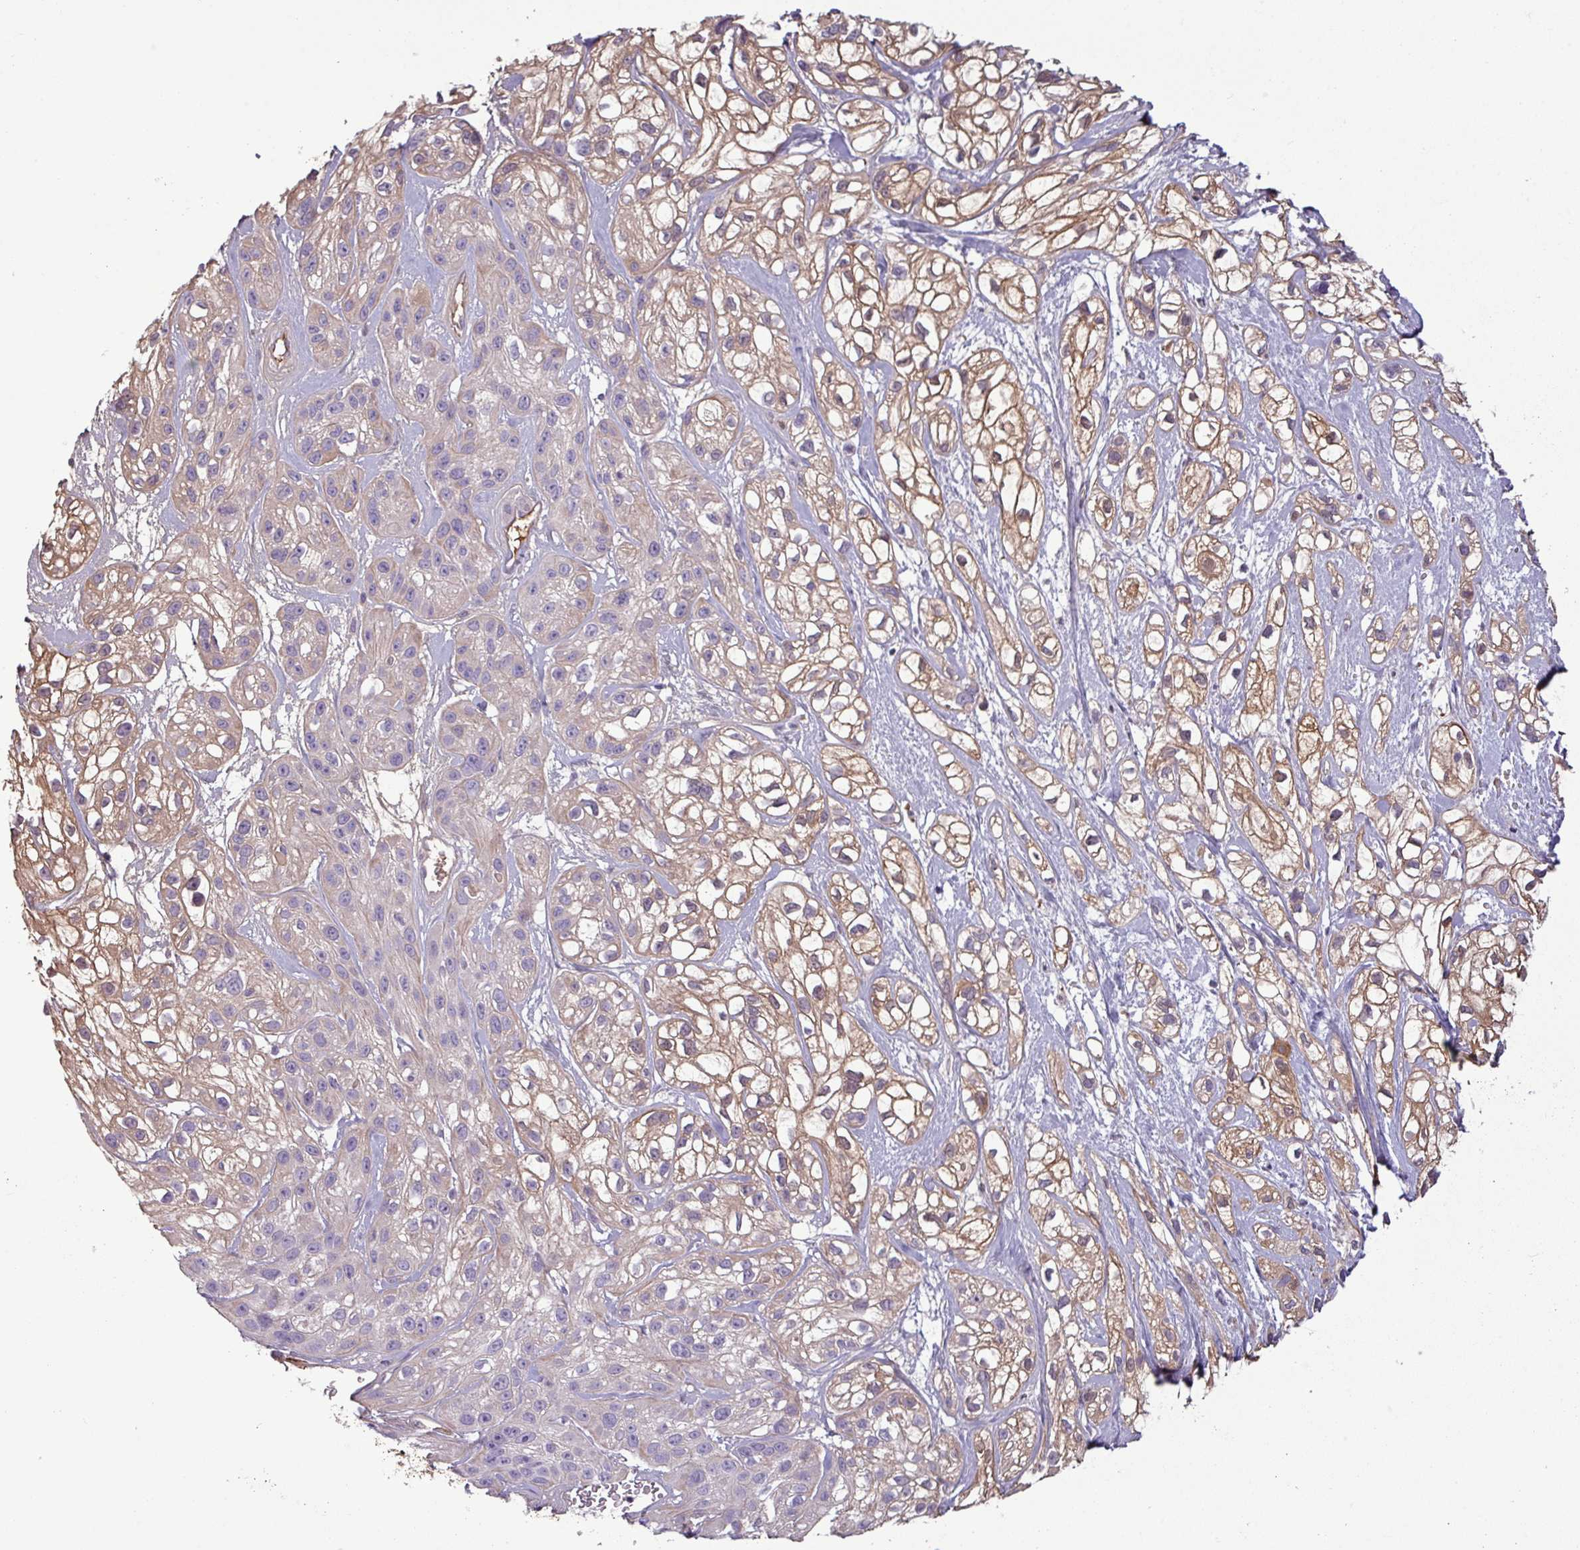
{"staining": {"intensity": "weak", "quantity": "25%-75%", "location": "cytoplasmic/membranous"}, "tissue": "skin cancer", "cell_type": "Tumor cells", "image_type": "cancer", "snomed": [{"axis": "morphology", "description": "Squamous cell carcinoma, NOS"}, {"axis": "topography", "description": "Skin"}], "caption": "DAB immunohistochemical staining of human skin cancer (squamous cell carcinoma) shows weak cytoplasmic/membranous protein staining in about 25%-75% of tumor cells.", "gene": "C4B", "patient": {"sex": "male", "age": 82}}